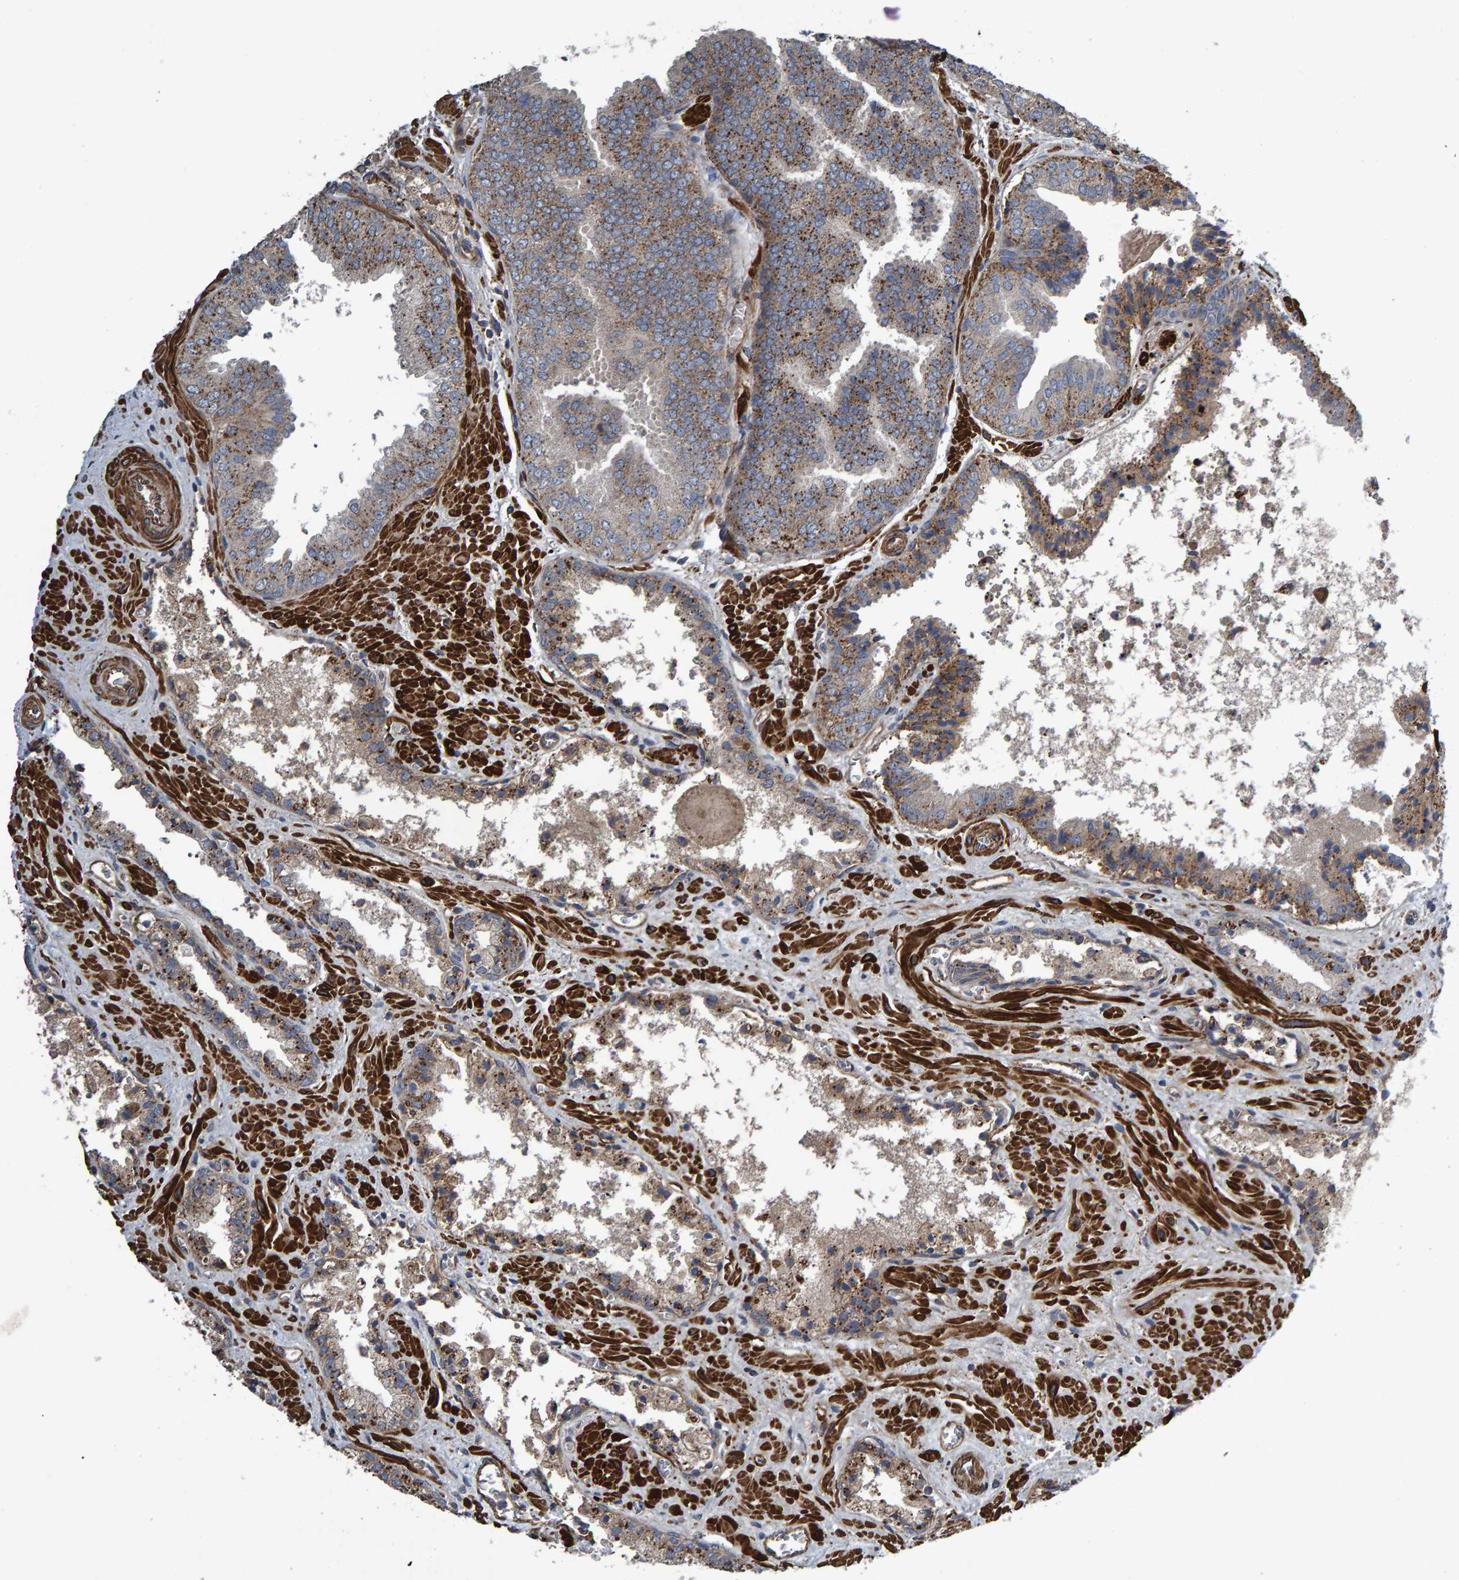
{"staining": {"intensity": "moderate", "quantity": ">75%", "location": "cytoplasmic/membranous"}, "tissue": "prostate cancer", "cell_type": "Tumor cells", "image_type": "cancer", "snomed": [{"axis": "morphology", "description": "Adenocarcinoma, Low grade"}, {"axis": "topography", "description": "Prostate"}], "caption": "This is a histology image of immunohistochemistry (IHC) staining of prostate low-grade adenocarcinoma, which shows moderate expression in the cytoplasmic/membranous of tumor cells.", "gene": "SLIT2", "patient": {"sex": "male", "age": 71}}